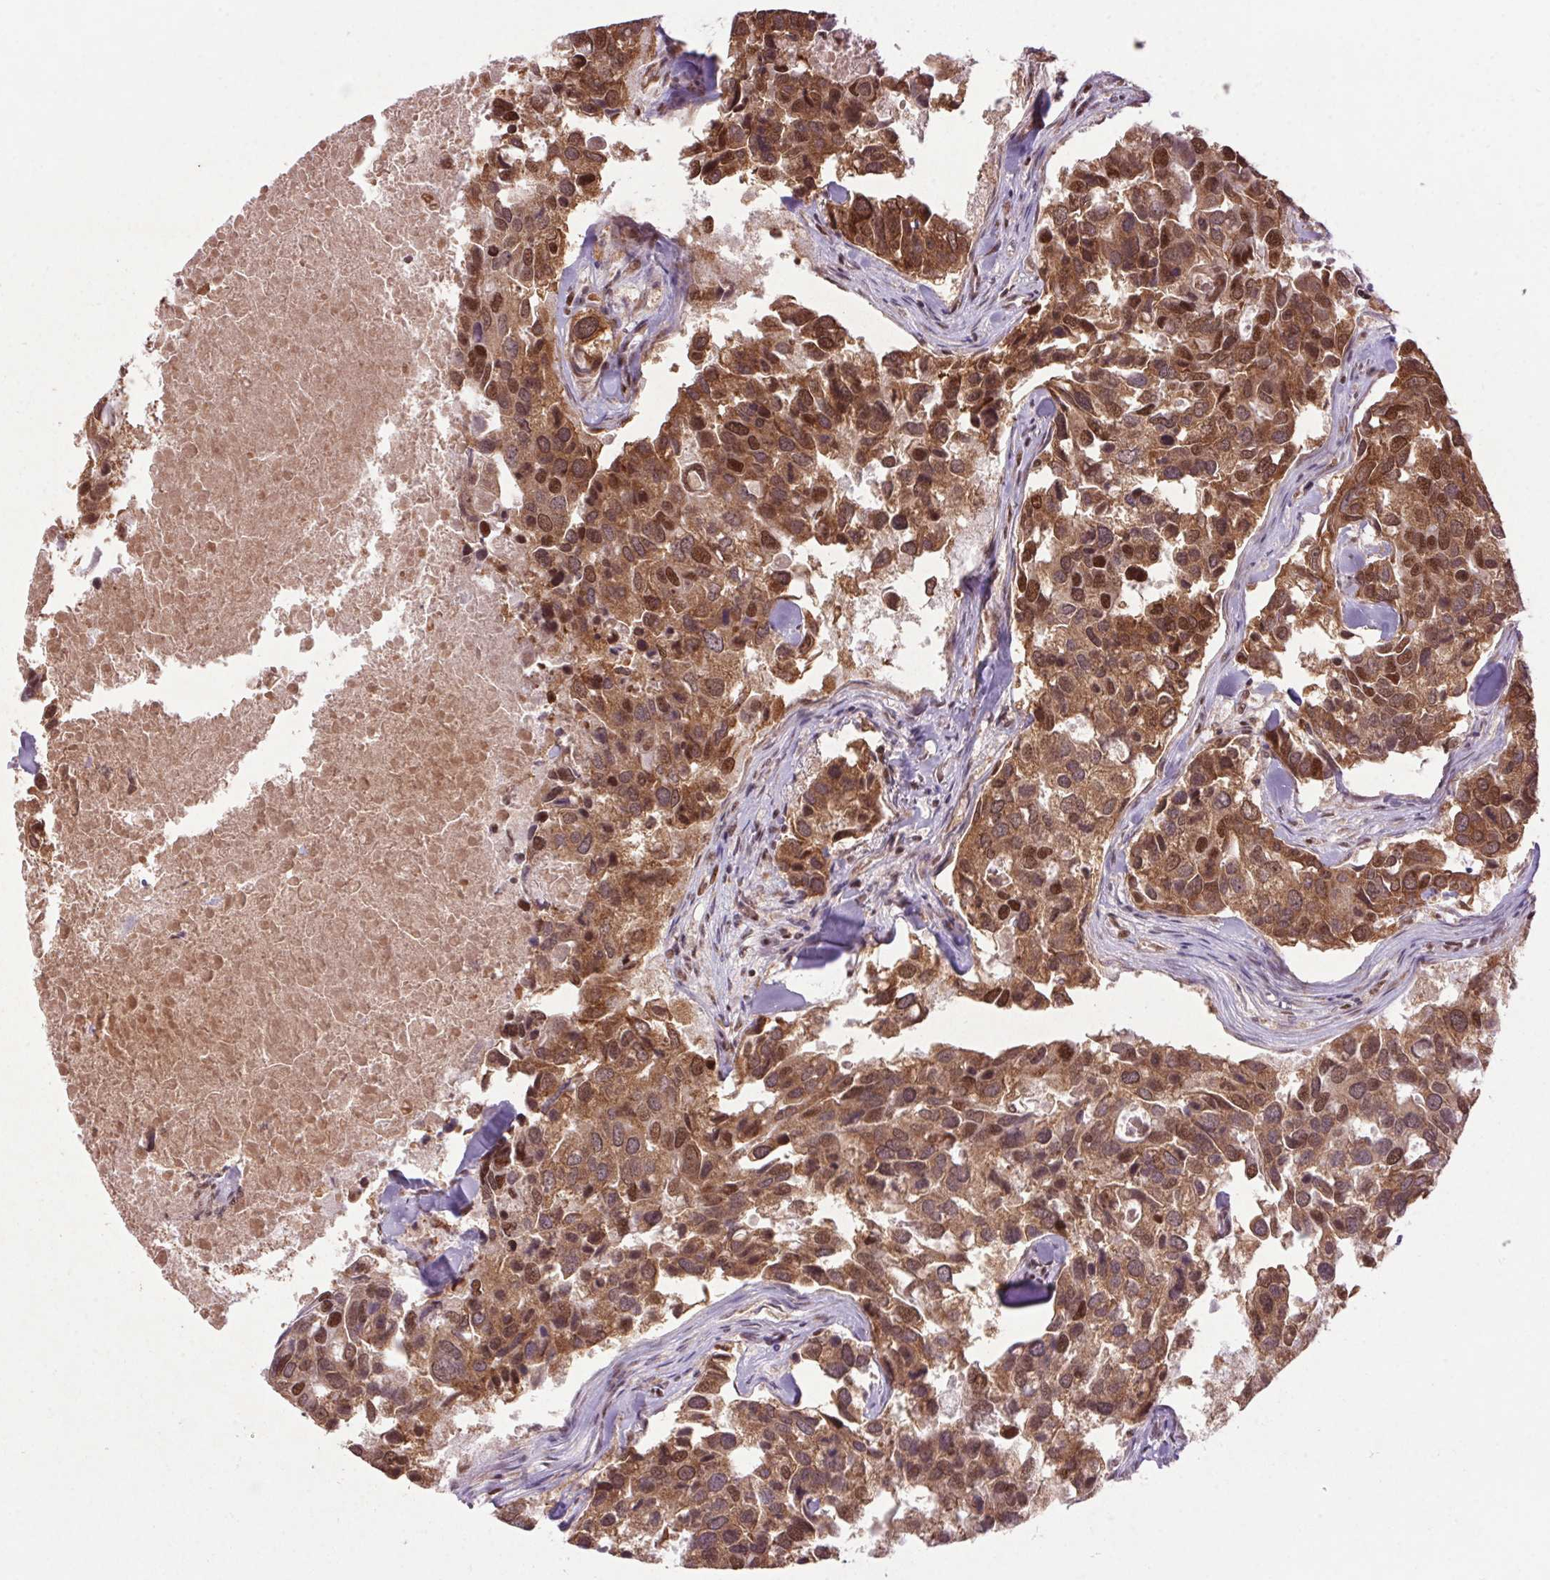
{"staining": {"intensity": "moderate", "quantity": ">75%", "location": "cytoplasmic/membranous,nuclear"}, "tissue": "breast cancer", "cell_type": "Tumor cells", "image_type": "cancer", "snomed": [{"axis": "morphology", "description": "Duct carcinoma"}, {"axis": "topography", "description": "Breast"}], "caption": "About >75% of tumor cells in breast cancer reveal moderate cytoplasmic/membranous and nuclear protein positivity as visualized by brown immunohistochemical staining.", "gene": "ZNF207", "patient": {"sex": "female", "age": 83}}